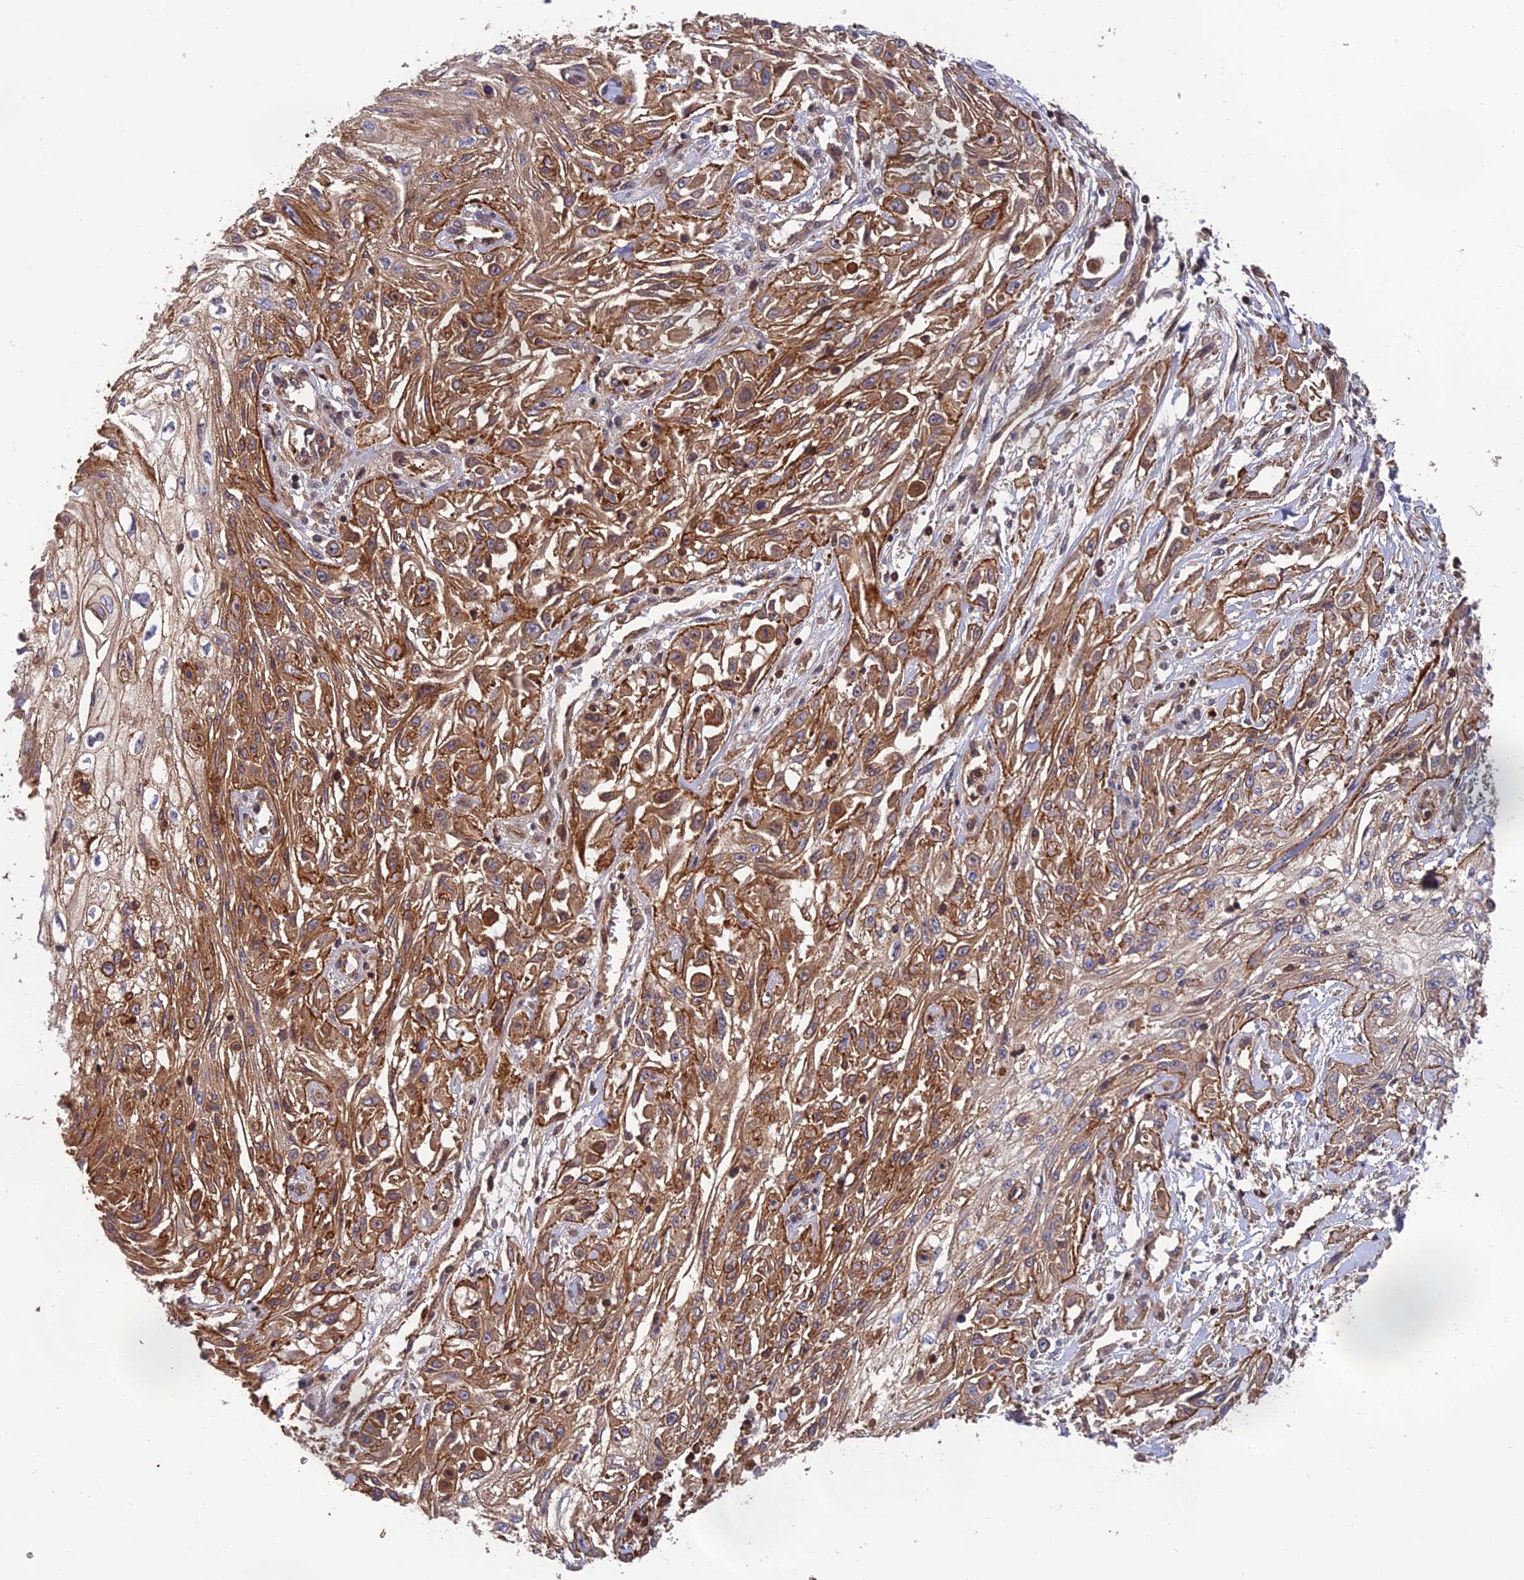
{"staining": {"intensity": "moderate", "quantity": ">75%", "location": "cytoplasmic/membranous"}, "tissue": "skin cancer", "cell_type": "Tumor cells", "image_type": "cancer", "snomed": [{"axis": "morphology", "description": "Squamous cell carcinoma, NOS"}, {"axis": "morphology", "description": "Squamous cell carcinoma, metastatic, NOS"}, {"axis": "topography", "description": "Skin"}, {"axis": "topography", "description": "Lymph node"}], "caption": "Skin cancer tissue exhibits moderate cytoplasmic/membranous positivity in about >75% of tumor cells, visualized by immunohistochemistry. (brown staining indicates protein expression, while blue staining denotes nuclei).", "gene": "OSBPL1A", "patient": {"sex": "male", "age": 75}}